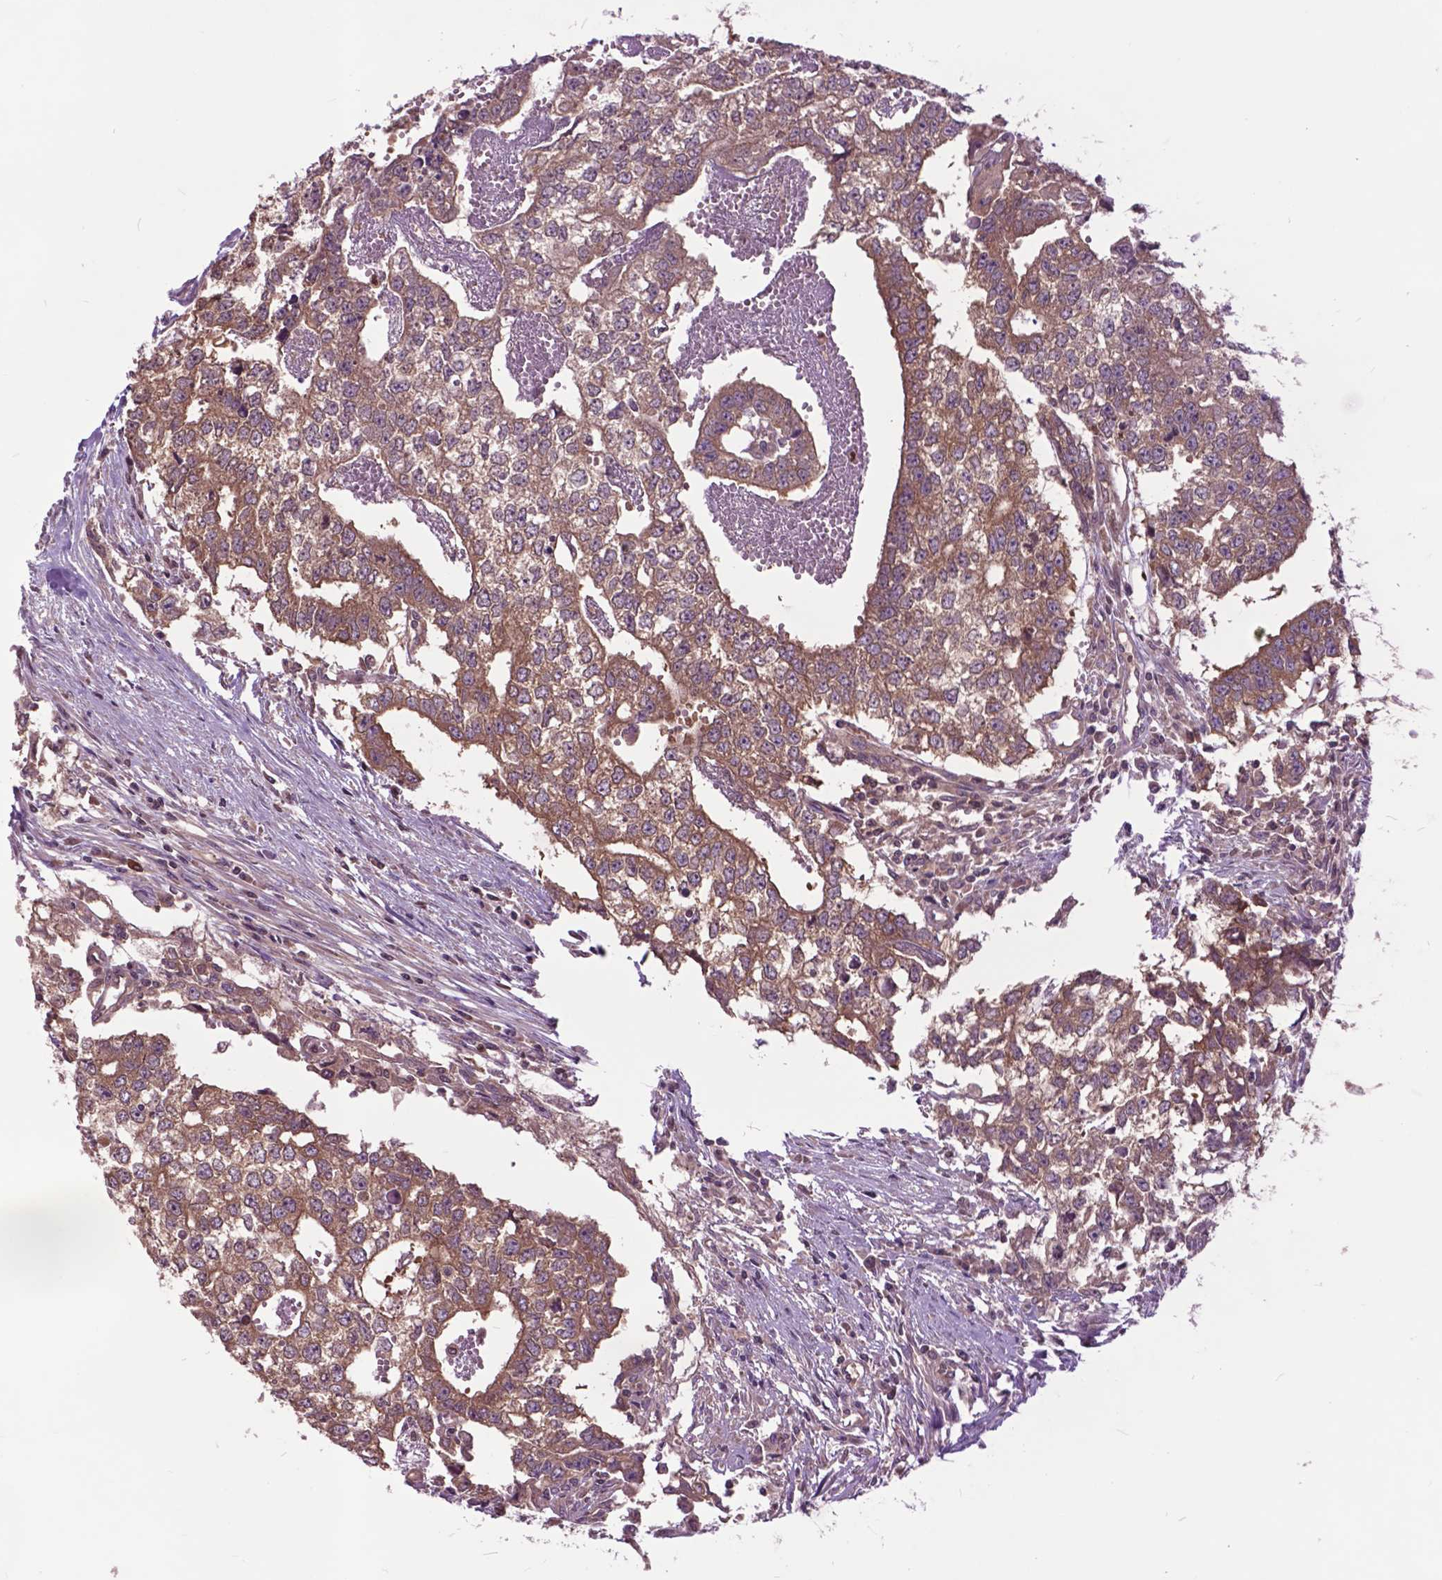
{"staining": {"intensity": "moderate", "quantity": ">75%", "location": "cytoplasmic/membranous"}, "tissue": "testis cancer", "cell_type": "Tumor cells", "image_type": "cancer", "snomed": [{"axis": "morphology", "description": "Carcinoma, Embryonal, NOS"}, {"axis": "morphology", "description": "Teratoma, malignant, NOS"}, {"axis": "topography", "description": "Testis"}], "caption": "Approximately >75% of tumor cells in human testis embryonal carcinoma display moderate cytoplasmic/membranous protein expression as visualized by brown immunohistochemical staining.", "gene": "ARAF", "patient": {"sex": "male", "age": 24}}